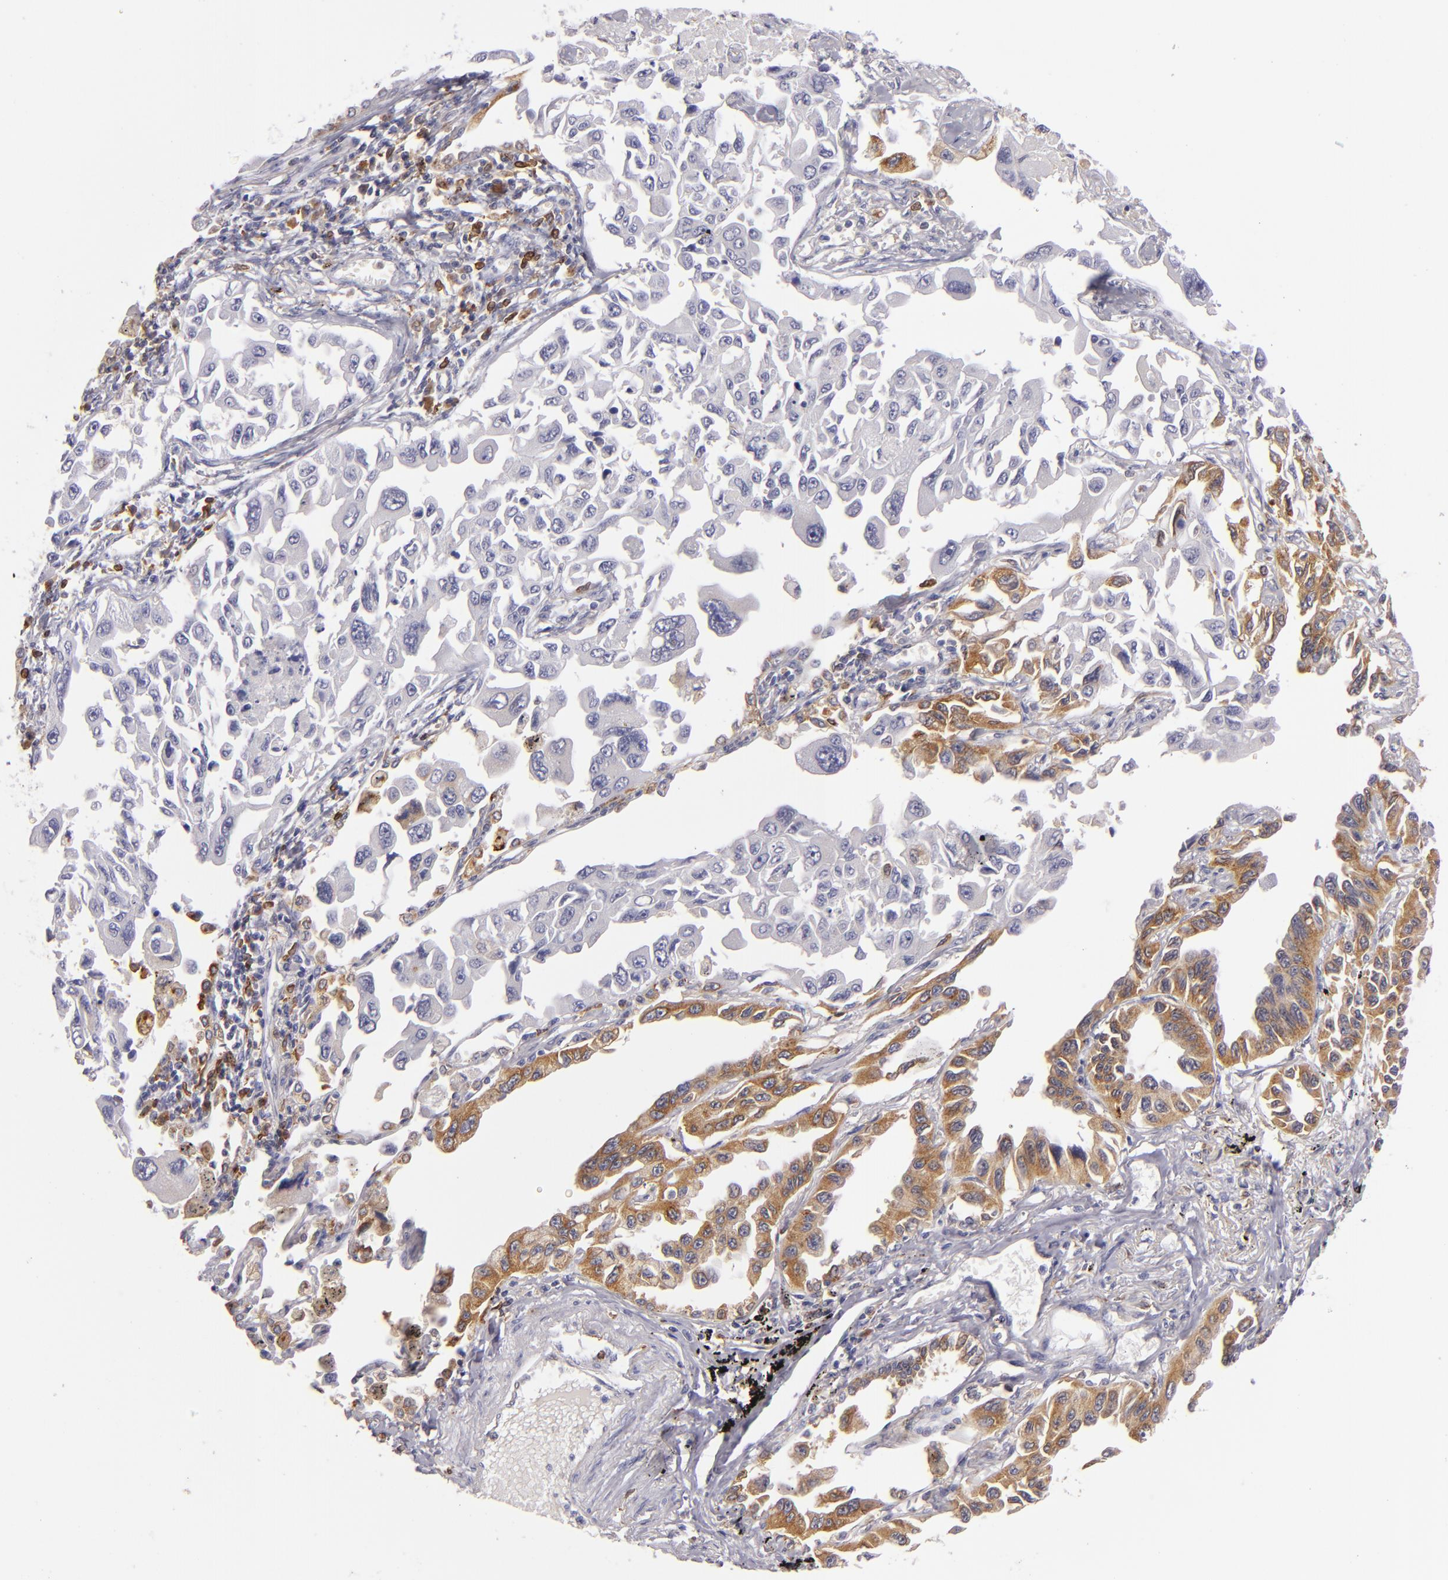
{"staining": {"intensity": "moderate", "quantity": "25%-75%", "location": "cytoplasmic/membranous"}, "tissue": "lung cancer", "cell_type": "Tumor cells", "image_type": "cancer", "snomed": [{"axis": "morphology", "description": "Adenocarcinoma, NOS"}, {"axis": "topography", "description": "Lung"}], "caption": "Immunohistochemistry (IHC) photomicrograph of human lung cancer stained for a protein (brown), which reveals medium levels of moderate cytoplasmic/membranous expression in about 25%-75% of tumor cells.", "gene": "CD74", "patient": {"sex": "male", "age": 64}}